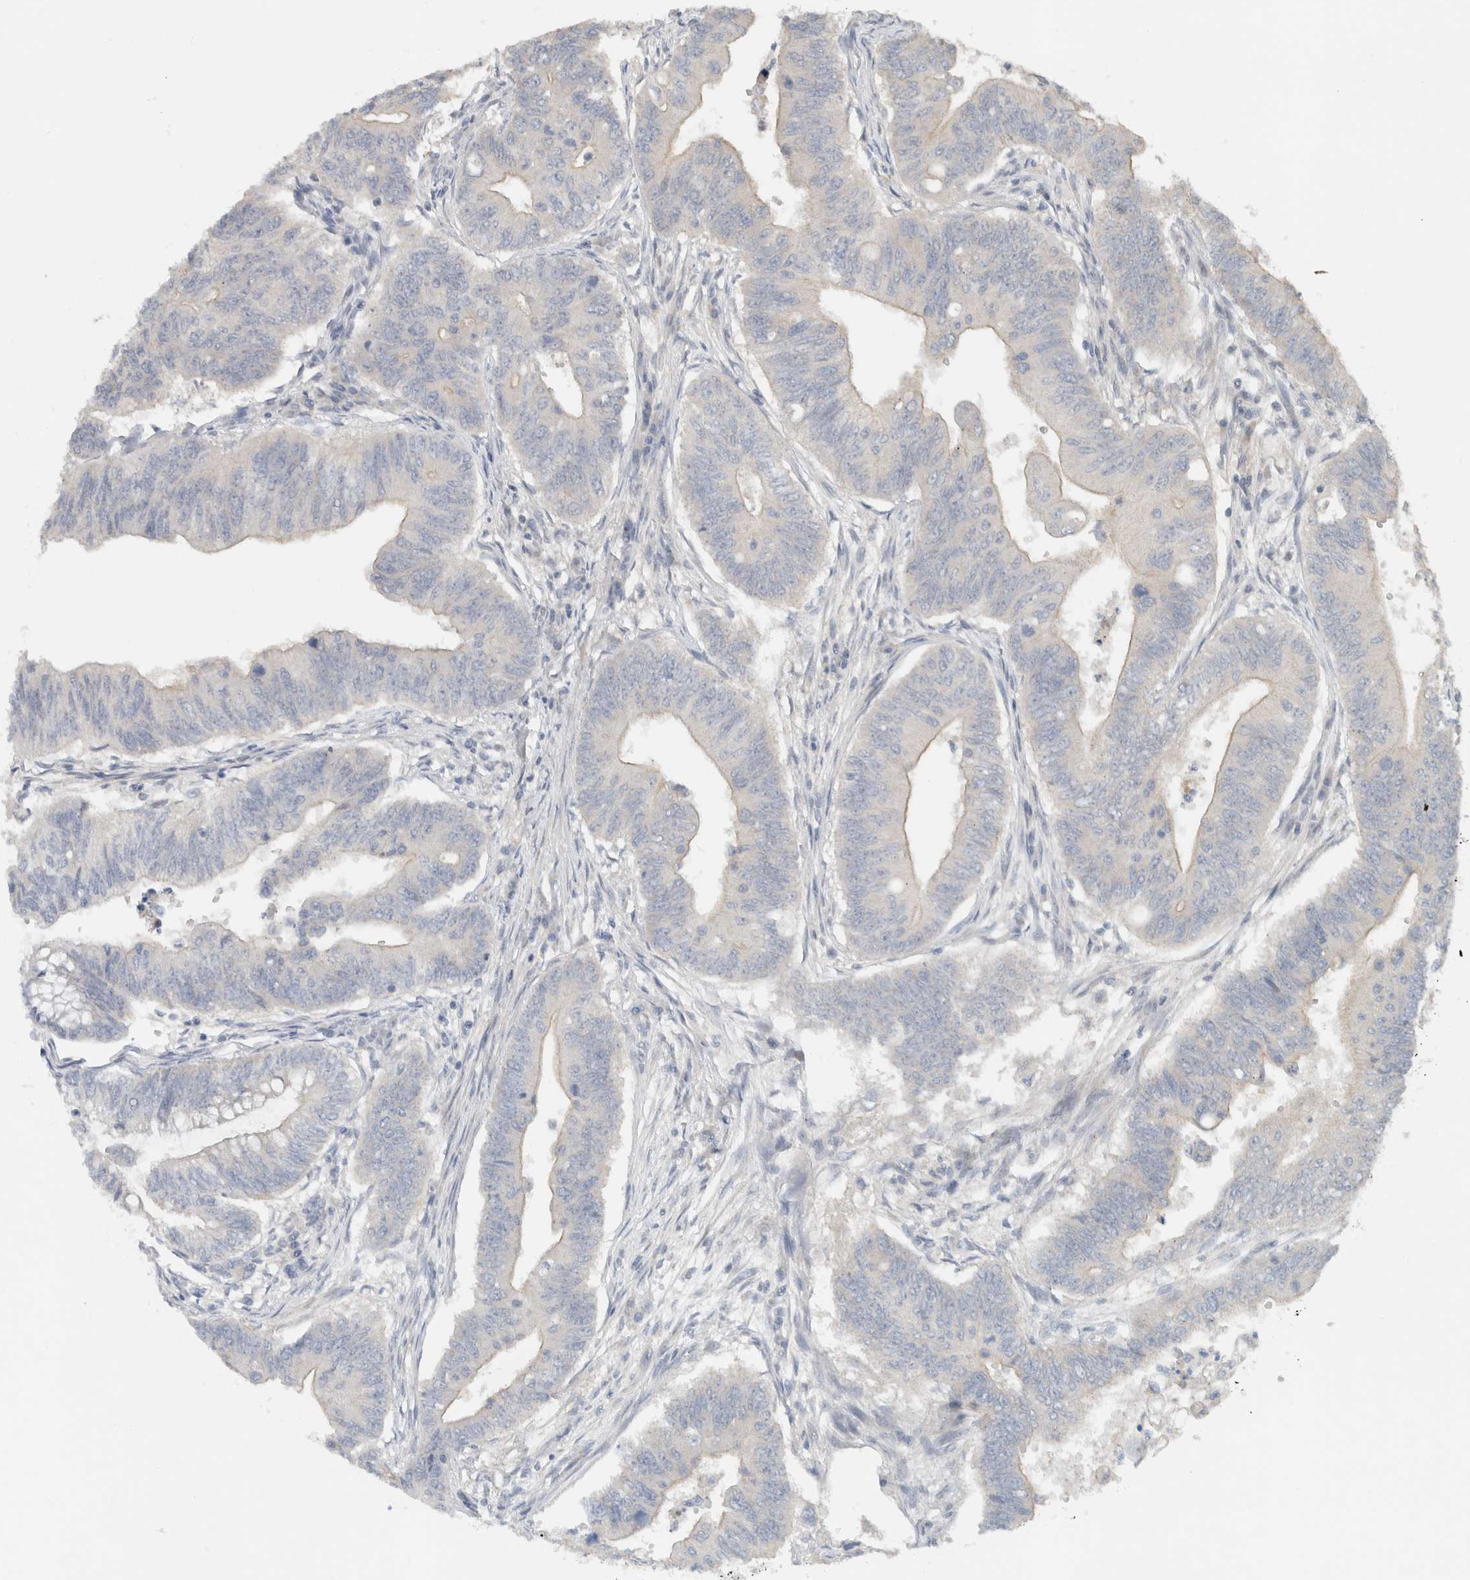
{"staining": {"intensity": "negative", "quantity": "none", "location": "none"}, "tissue": "colorectal cancer", "cell_type": "Tumor cells", "image_type": "cancer", "snomed": [{"axis": "morphology", "description": "Adenoma, NOS"}, {"axis": "morphology", "description": "Adenocarcinoma, NOS"}, {"axis": "topography", "description": "Colon"}], "caption": "Colorectal adenocarcinoma stained for a protein using IHC demonstrates no expression tumor cells.", "gene": "ERCC6L2", "patient": {"sex": "male", "age": 79}}